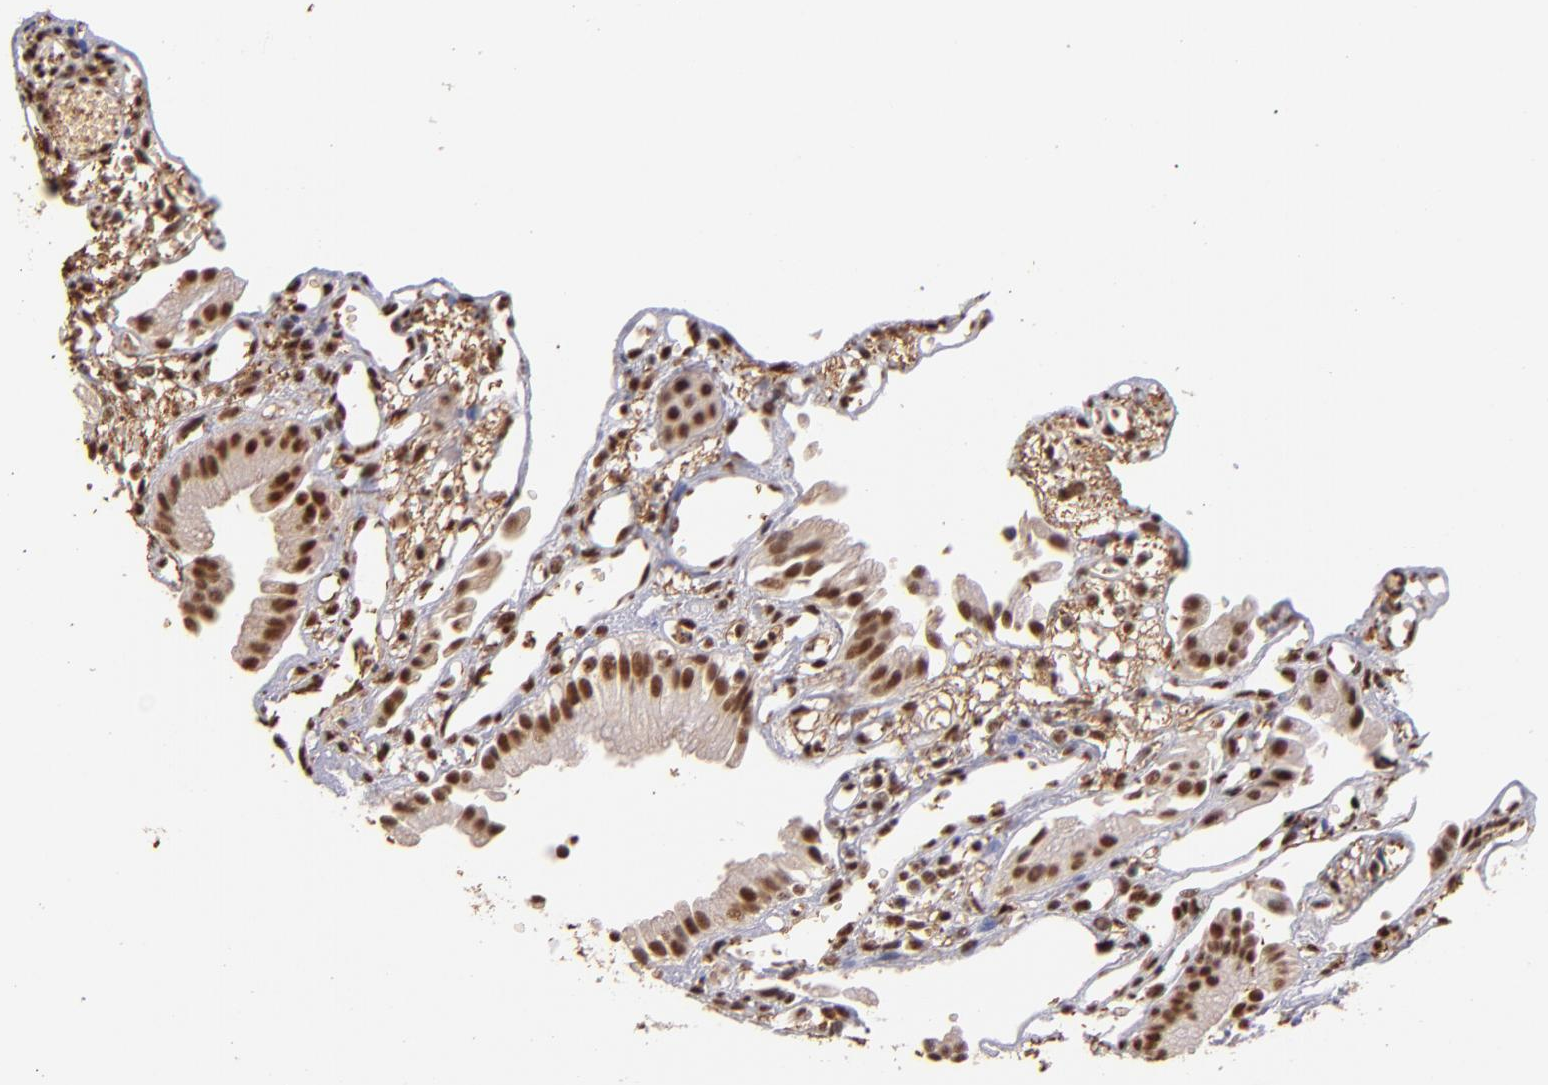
{"staining": {"intensity": "moderate", "quantity": ">75%", "location": "nuclear"}, "tissue": "gallbladder", "cell_type": "Glandular cells", "image_type": "normal", "snomed": [{"axis": "morphology", "description": "Normal tissue, NOS"}, {"axis": "topography", "description": "Gallbladder"}], "caption": "This photomicrograph exhibits immunohistochemistry (IHC) staining of normal gallbladder, with medium moderate nuclear positivity in about >75% of glandular cells.", "gene": "SP1", "patient": {"sex": "male", "age": 65}}